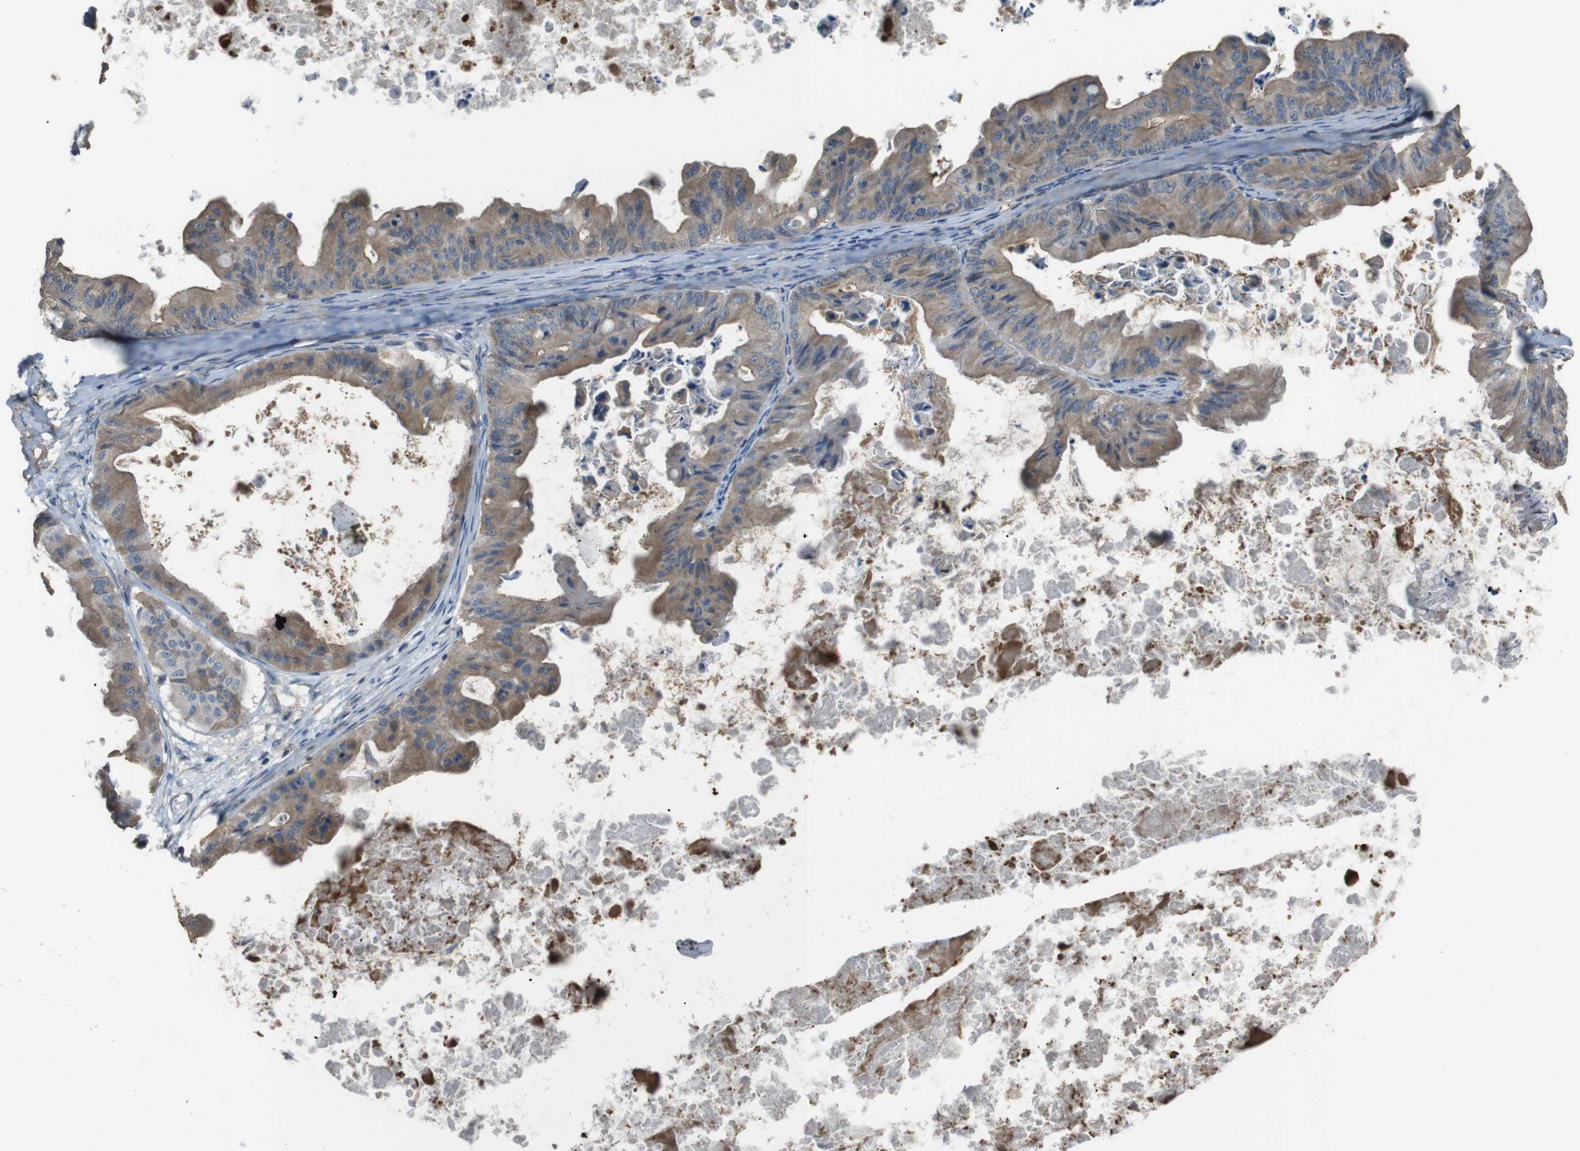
{"staining": {"intensity": "moderate", "quantity": ">75%", "location": "cytoplasmic/membranous"}, "tissue": "ovarian cancer", "cell_type": "Tumor cells", "image_type": "cancer", "snomed": [{"axis": "morphology", "description": "Cystadenocarcinoma, mucinous, NOS"}, {"axis": "topography", "description": "Ovary"}], "caption": "High-power microscopy captured an IHC micrograph of ovarian cancer (mucinous cystadenocarcinoma), revealing moderate cytoplasmic/membranous positivity in approximately >75% of tumor cells.", "gene": "FUT2", "patient": {"sex": "female", "age": 37}}